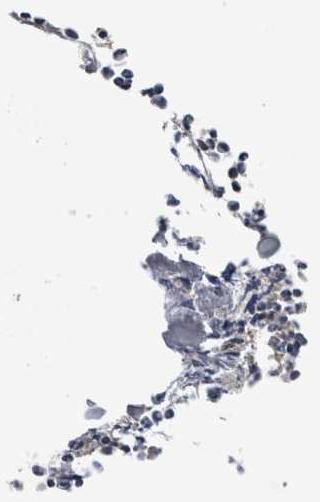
{"staining": {"intensity": "moderate", "quantity": "<25%", "location": "cytoplasmic/membranous"}, "tissue": "bone marrow", "cell_type": "Hematopoietic cells", "image_type": "normal", "snomed": [{"axis": "morphology", "description": "Normal tissue, NOS"}, {"axis": "morphology", "description": "Inflammation, NOS"}, {"axis": "topography", "description": "Bone marrow"}], "caption": "IHC (DAB) staining of benign human bone marrow demonstrates moderate cytoplasmic/membranous protein staining in approximately <25% of hematopoietic cells. (DAB (3,3'-diaminobenzidine) IHC with brightfield microscopy, high magnification).", "gene": "ETFA", "patient": {"sex": "female", "age": 53}}